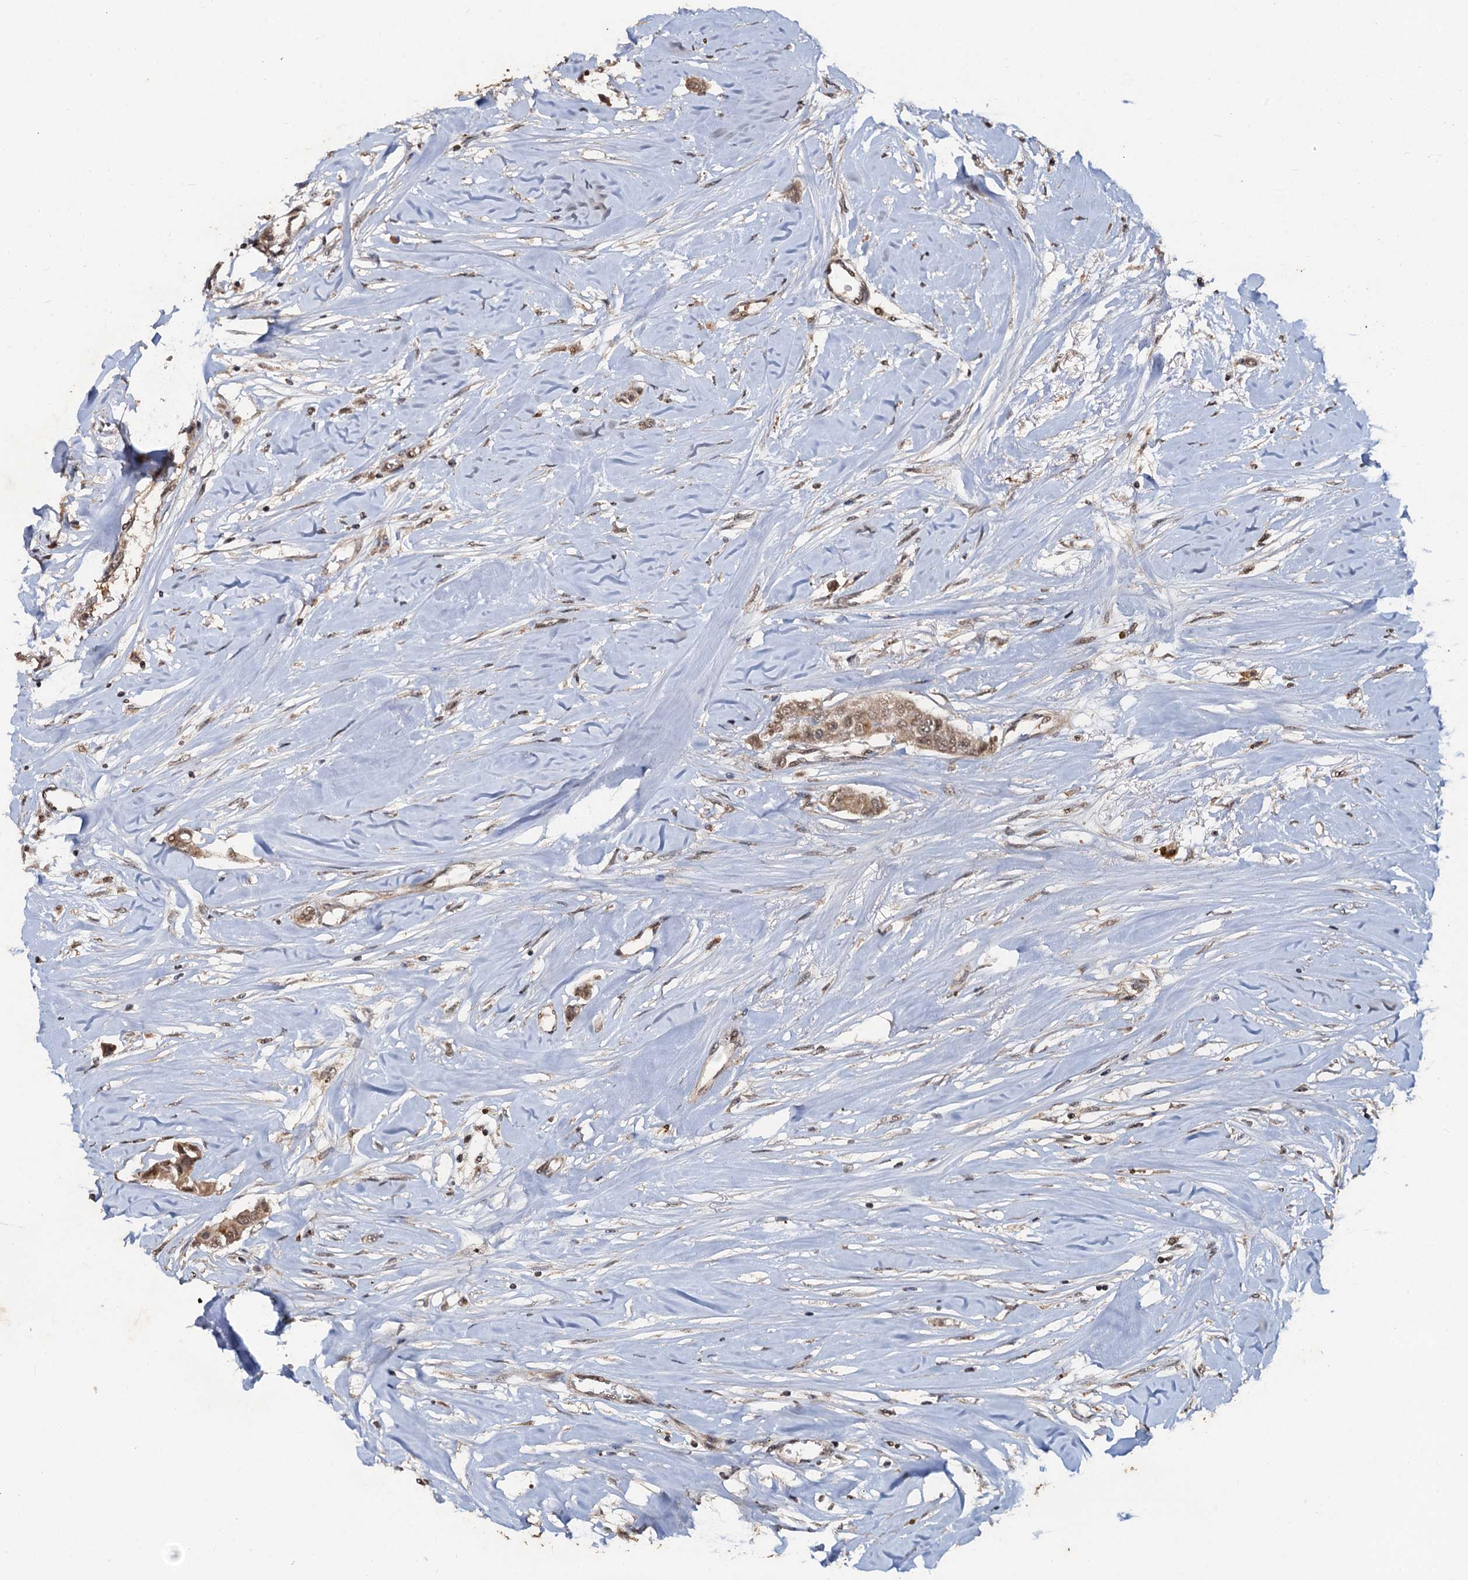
{"staining": {"intensity": "moderate", "quantity": ">75%", "location": "cytoplasmic/membranous,nuclear"}, "tissue": "breast cancer", "cell_type": "Tumor cells", "image_type": "cancer", "snomed": [{"axis": "morphology", "description": "Duct carcinoma"}, {"axis": "topography", "description": "Breast"}], "caption": "Infiltrating ductal carcinoma (breast) stained with a brown dye shows moderate cytoplasmic/membranous and nuclear positive positivity in about >75% of tumor cells.", "gene": "REP15", "patient": {"sex": "female", "age": 80}}